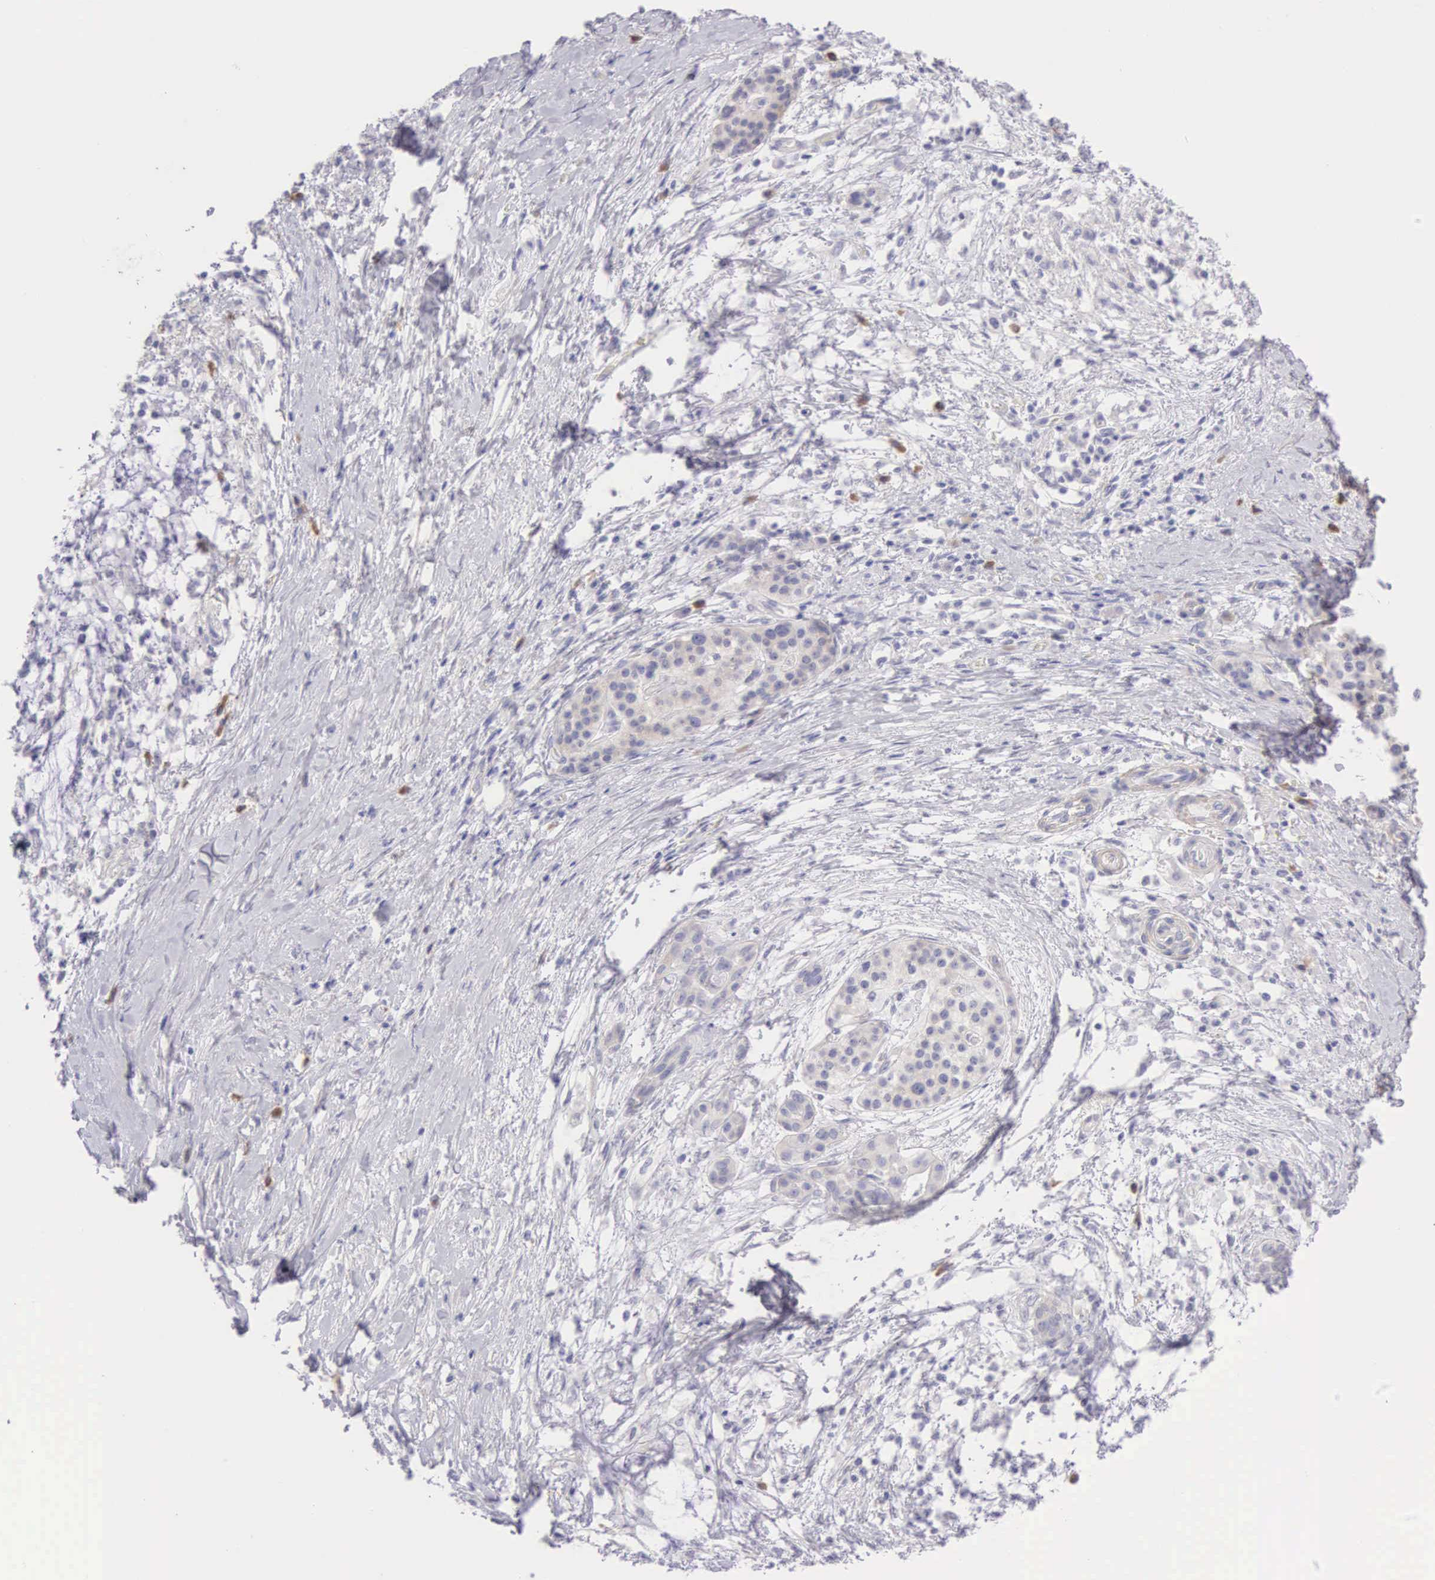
{"staining": {"intensity": "weak", "quantity": "25%-75%", "location": "cytoplasmic/membranous"}, "tissue": "pancreatic cancer", "cell_type": "Tumor cells", "image_type": "cancer", "snomed": [{"axis": "morphology", "description": "Adenocarcinoma, NOS"}, {"axis": "topography", "description": "Pancreas"}], "caption": "Weak cytoplasmic/membranous staining is appreciated in approximately 25%-75% of tumor cells in pancreatic adenocarcinoma.", "gene": "ARFGAP3", "patient": {"sex": "female", "age": 64}}